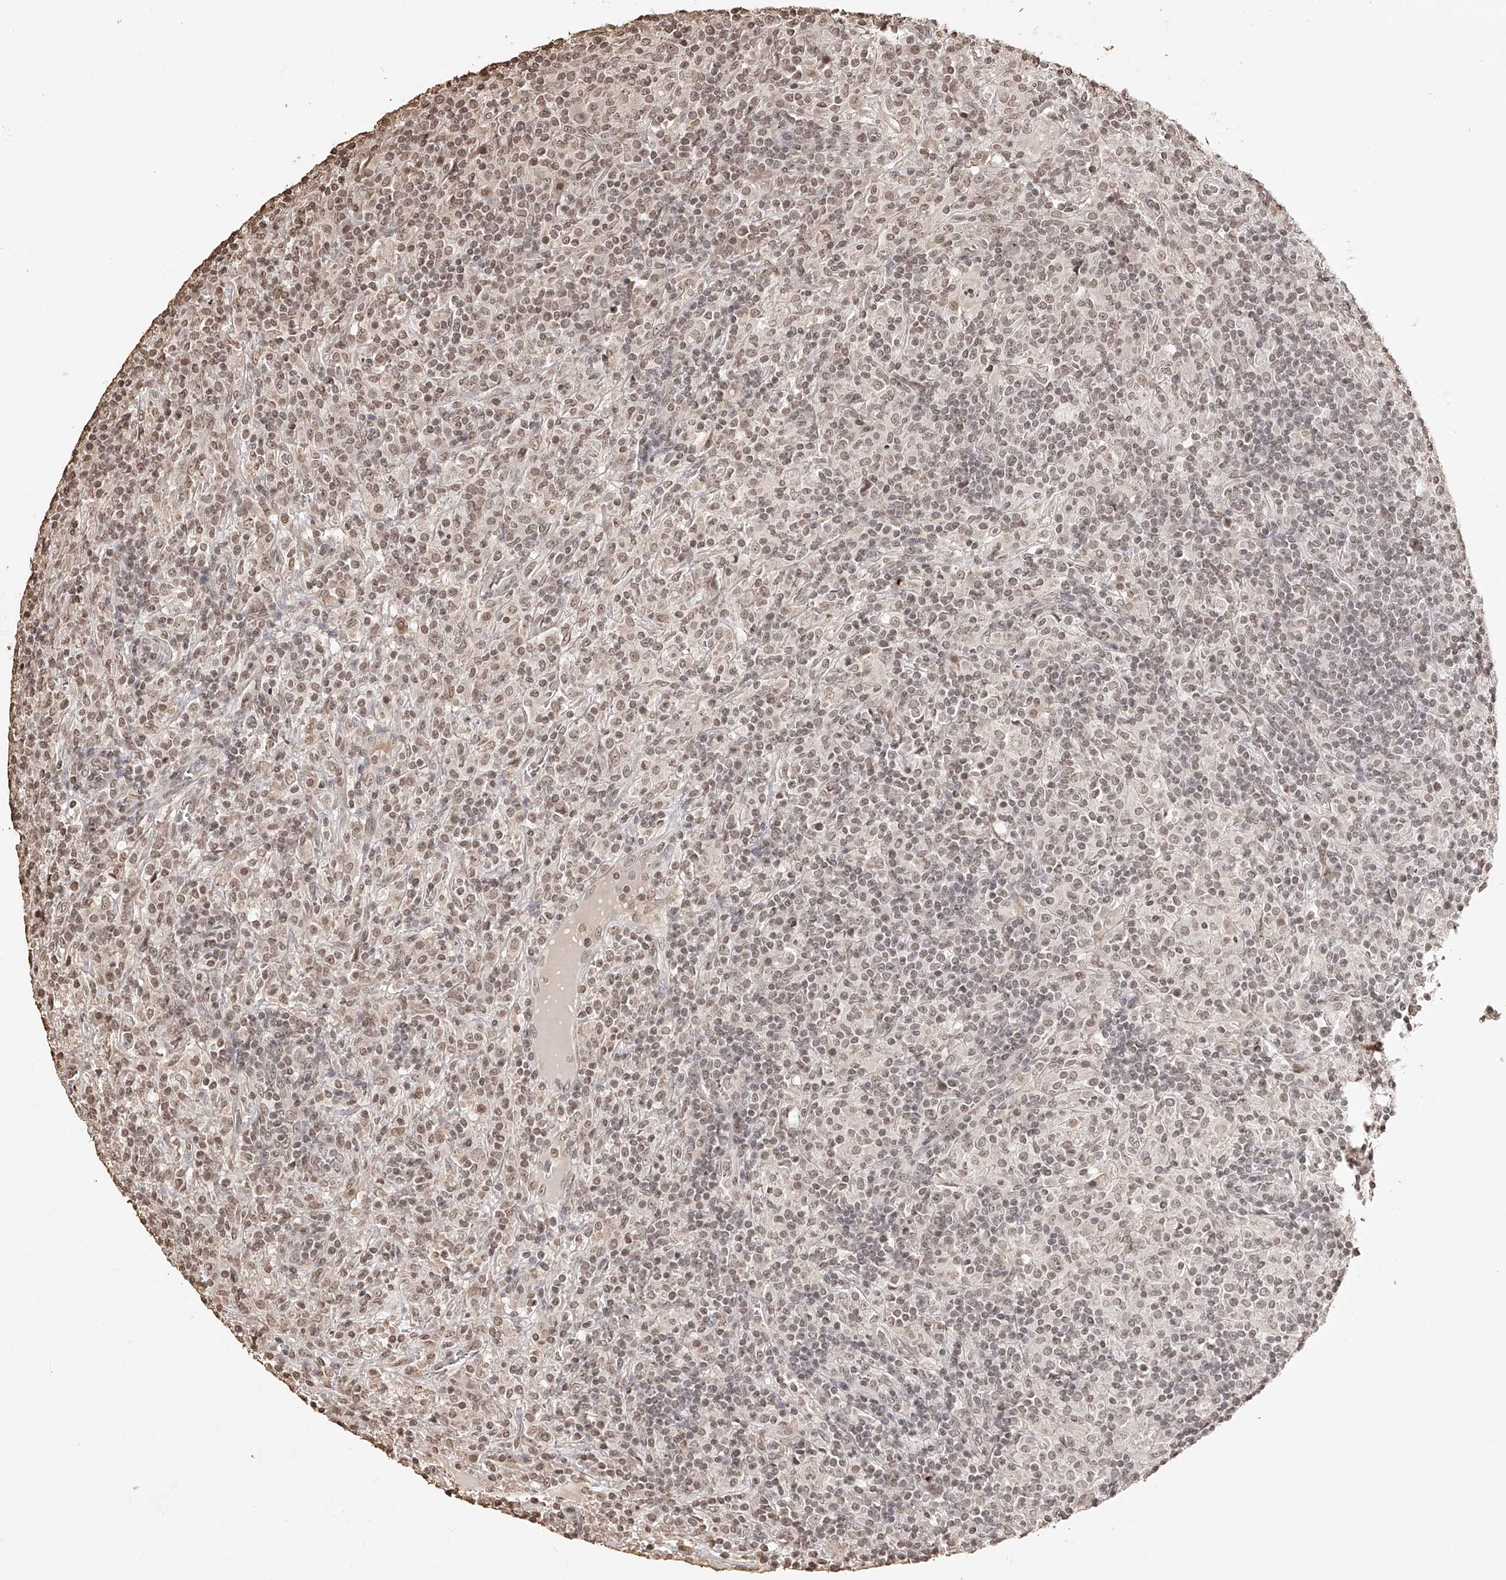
{"staining": {"intensity": "weak", "quantity": ">75%", "location": "nuclear"}, "tissue": "lymphoma", "cell_type": "Tumor cells", "image_type": "cancer", "snomed": [{"axis": "morphology", "description": "Hodgkin's disease, NOS"}, {"axis": "topography", "description": "Lymph node"}], "caption": "Immunohistochemistry (IHC) (DAB) staining of human lymphoma shows weak nuclear protein expression in approximately >75% of tumor cells. (brown staining indicates protein expression, while blue staining denotes nuclei).", "gene": "ZNF503", "patient": {"sex": "male", "age": 70}}